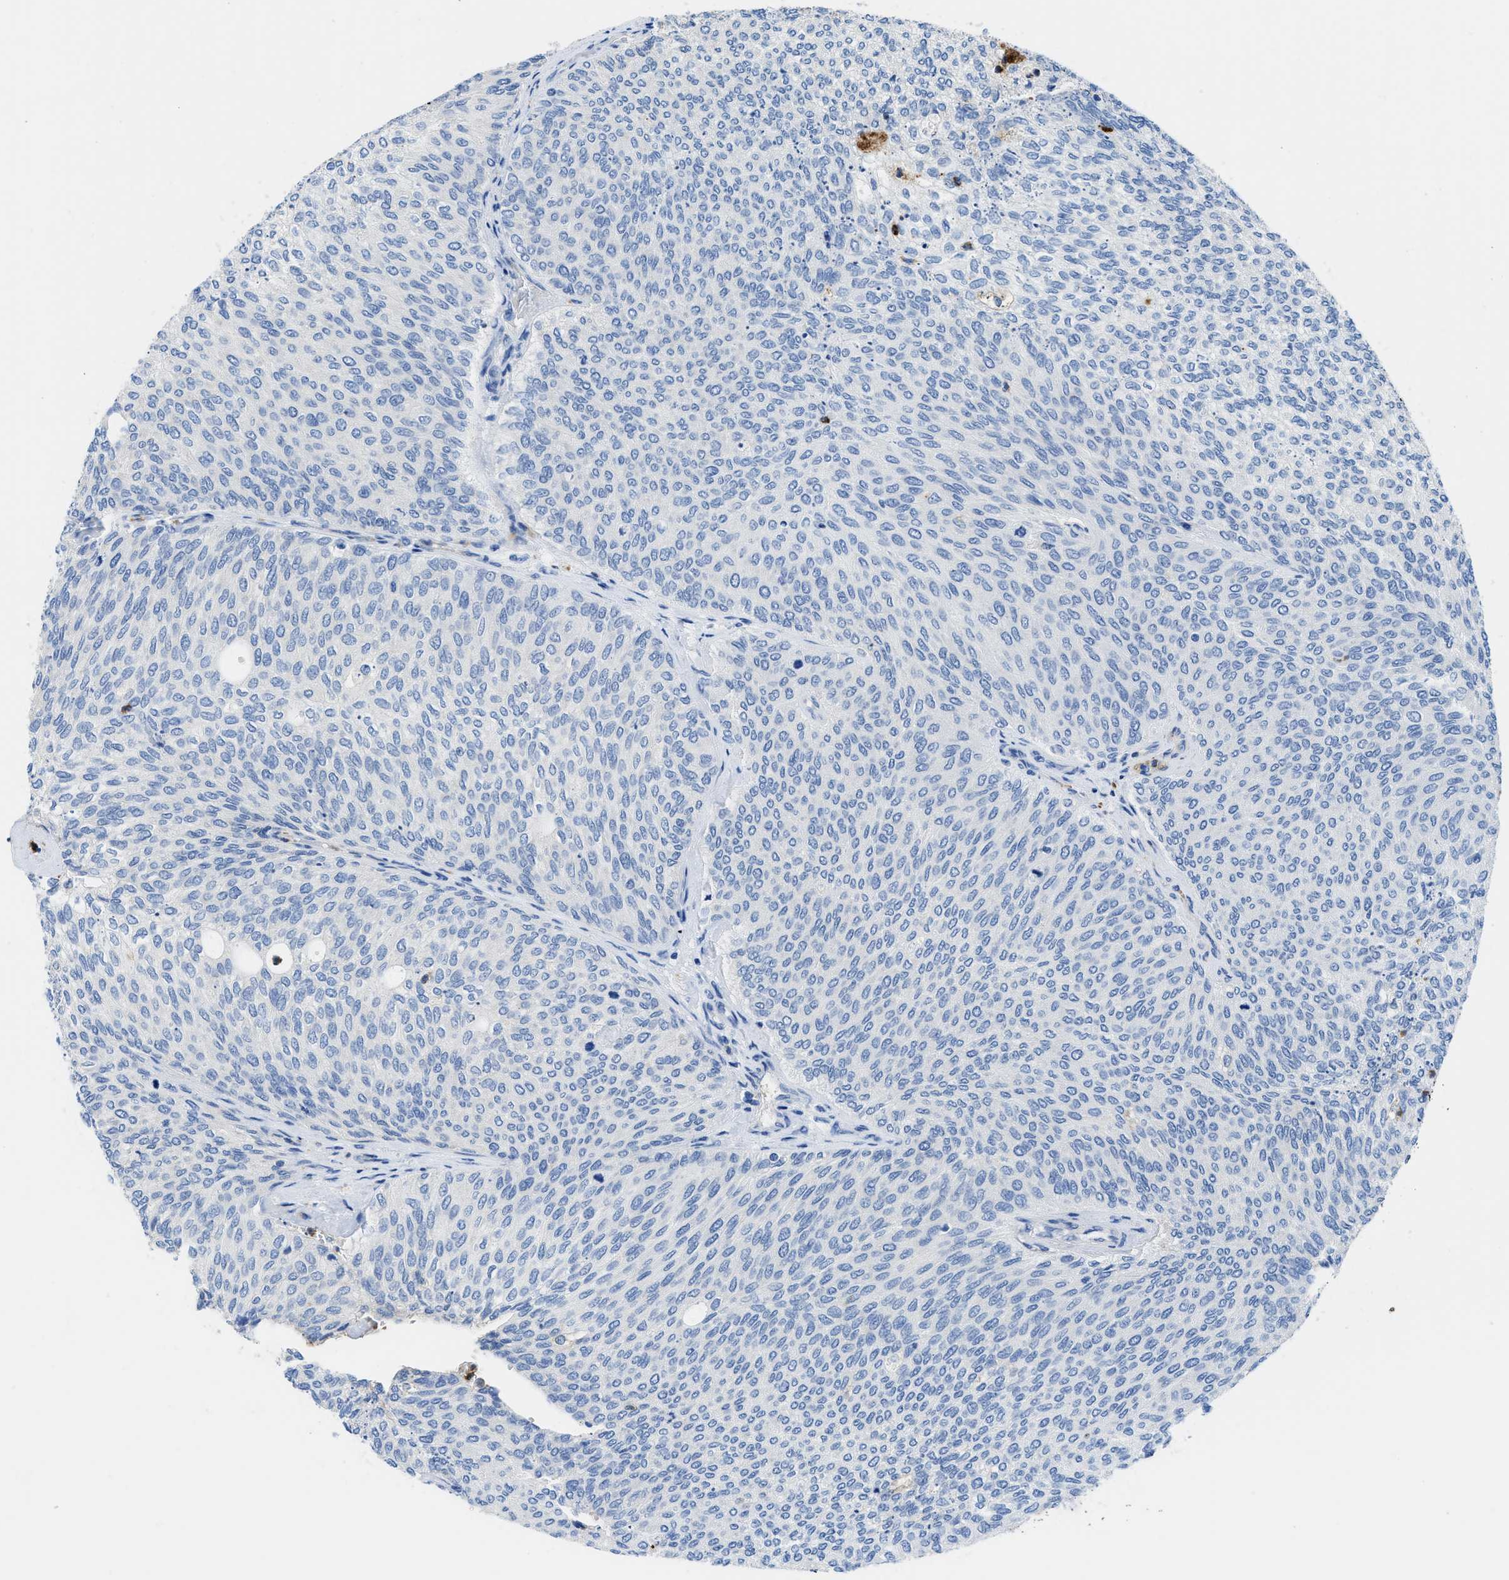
{"staining": {"intensity": "negative", "quantity": "none", "location": "none"}, "tissue": "urothelial cancer", "cell_type": "Tumor cells", "image_type": "cancer", "snomed": [{"axis": "morphology", "description": "Urothelial carcinoma, Low grade"}, {"axis": "topography", "description": "Urinary bladder"}], "caption": "Human urothelial carcinoma (low-grade) stained for a protein using immunohistochemistry (IHC) reveals no staining in tumor cells.", "gene": "NEB", "patient": {"sex": "female", "age": 79}}